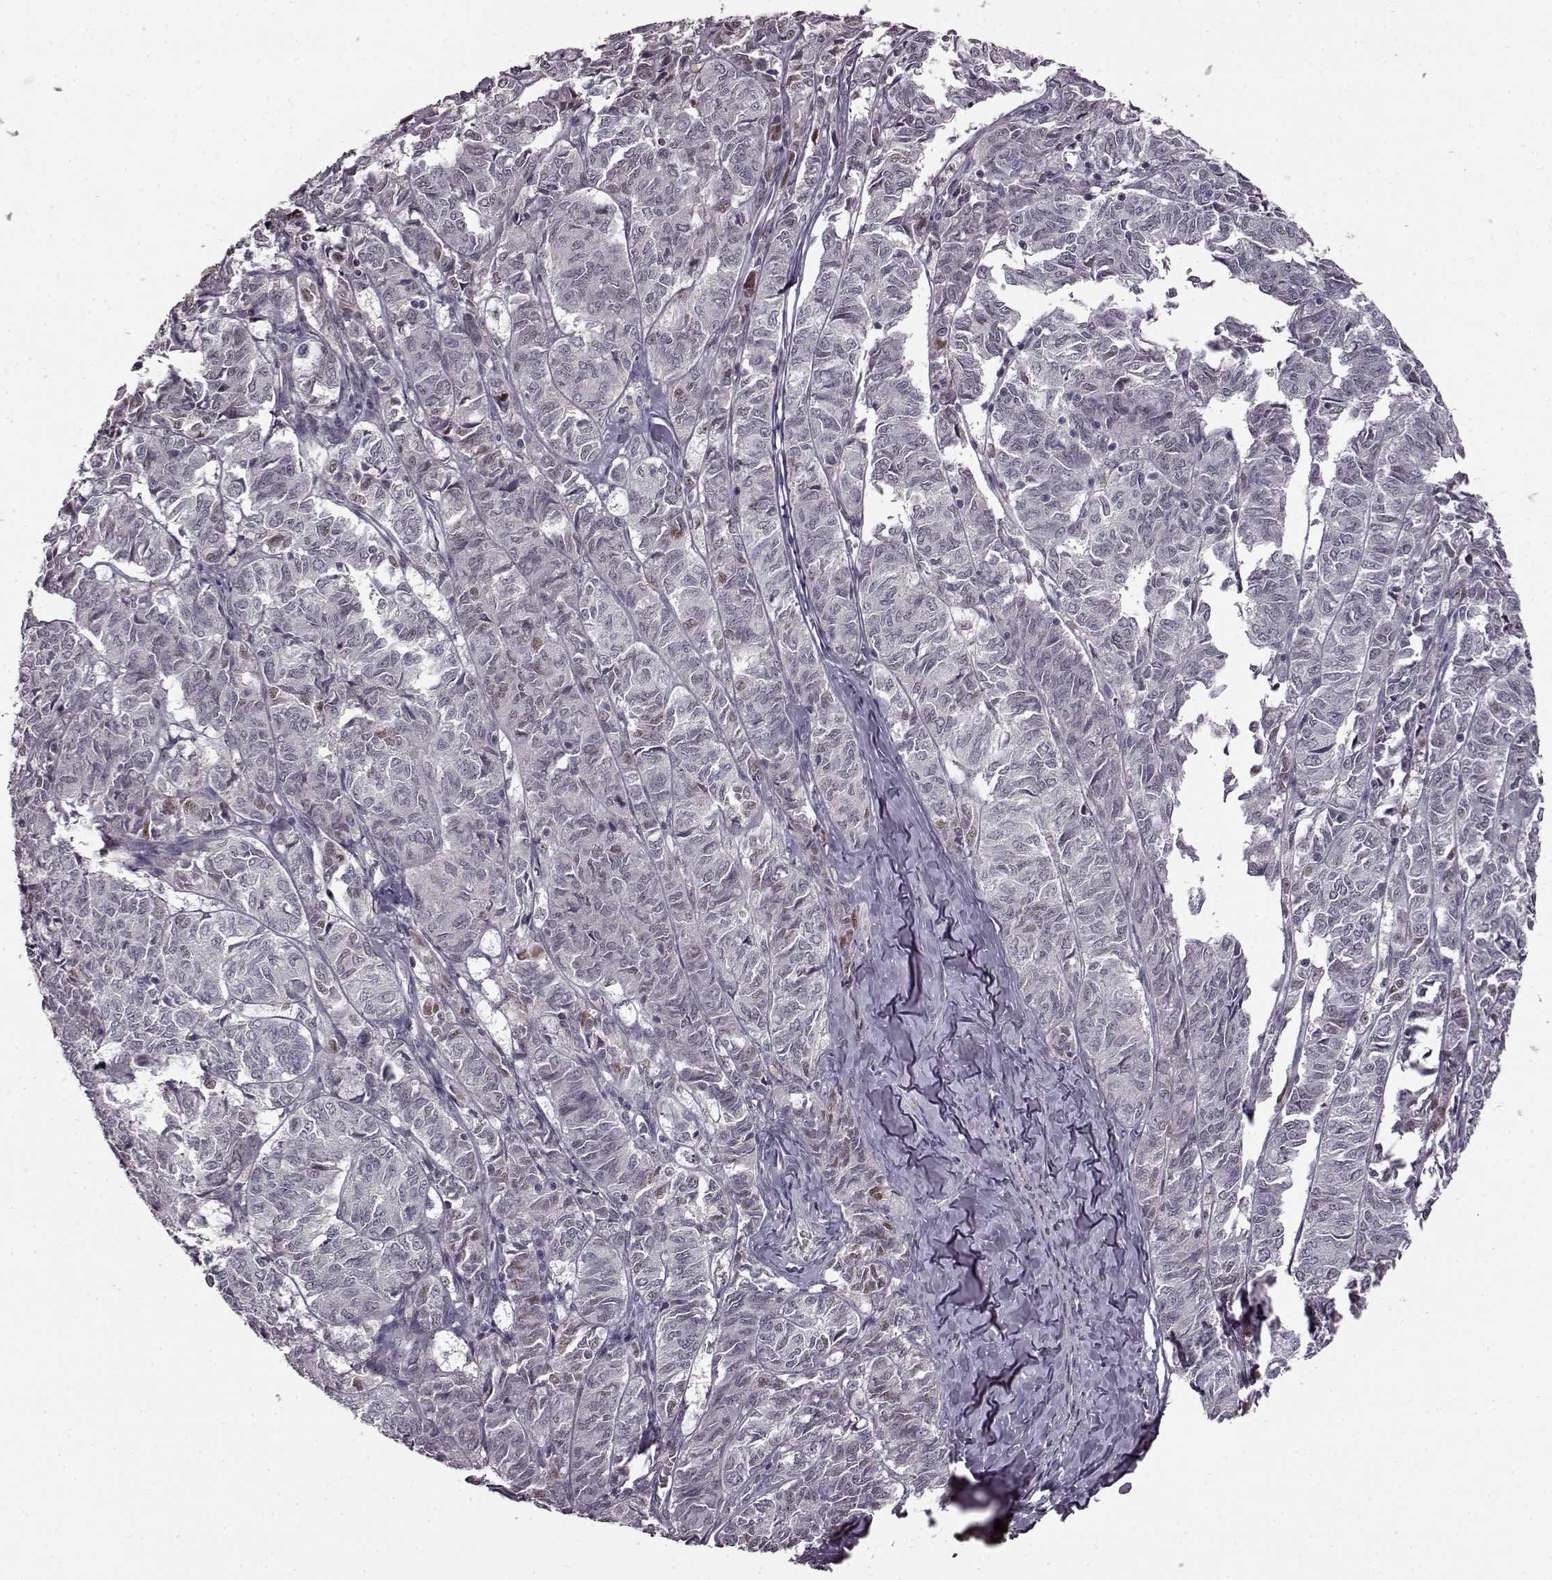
{"staining": {"intensity": "weak", "quantity": "<25%", "location": "nuclear"}, "tissue": "ovarian cancer", "cell_type": "Tumor cells", "image_type": "cancer", "snomed": [{"axis": "morphology", "description": "Carcinoma, endometroid"}, {"axis": "topography", "description": "Ovary"}], "caption": "DAB (3,3'-diaminobenzidine) immunohistochemical staining of ovarian cancer demonstrates no significant positivity in tumor cells. (Stains: DAB immunohistochemistry with hematoxylin counter stain, Microscopy: brightfield microscopy at high magnification).", "gene": "CNGA3", "patient": {"sex": "female", "age": 80}}